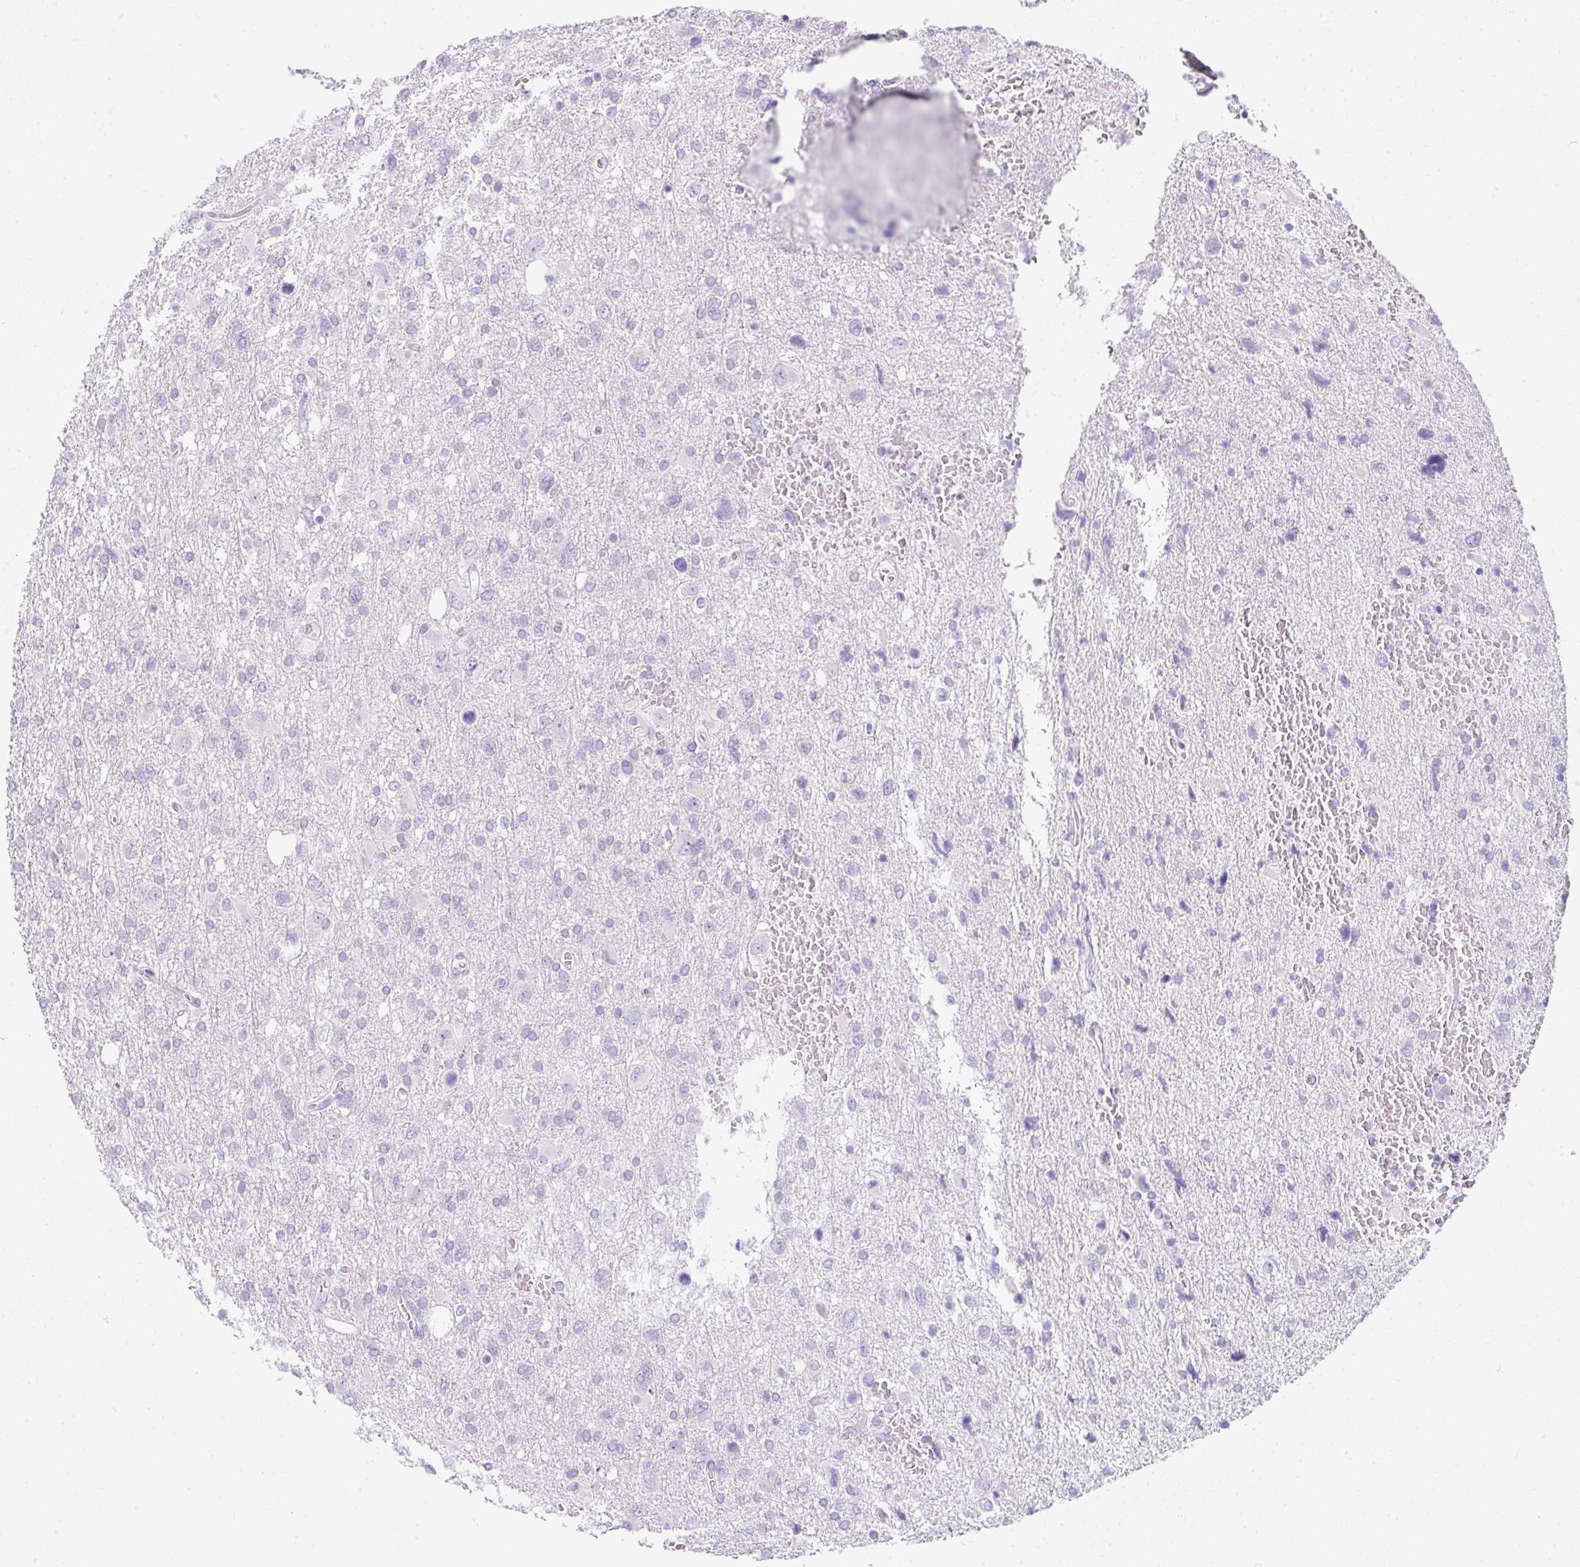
{"staining": {"intensity": "negative", "quantity": "none", "location": "none"}, "tissue": "glioma", "cell_type": "Tumor cells", "image_type": "cancer", "snomed": [{"axis": "morphology", "description": "Glioma, malignant, High grade"}, {"axis": "topography", "description": "Brain"}], "caption": "DAB immunohistochemical staining of high-grade glioma (malignant) demonstrates no significant expression in tumor cells.", "gene": "DTX4", "patient": {"sex": "male", "age": 61}}